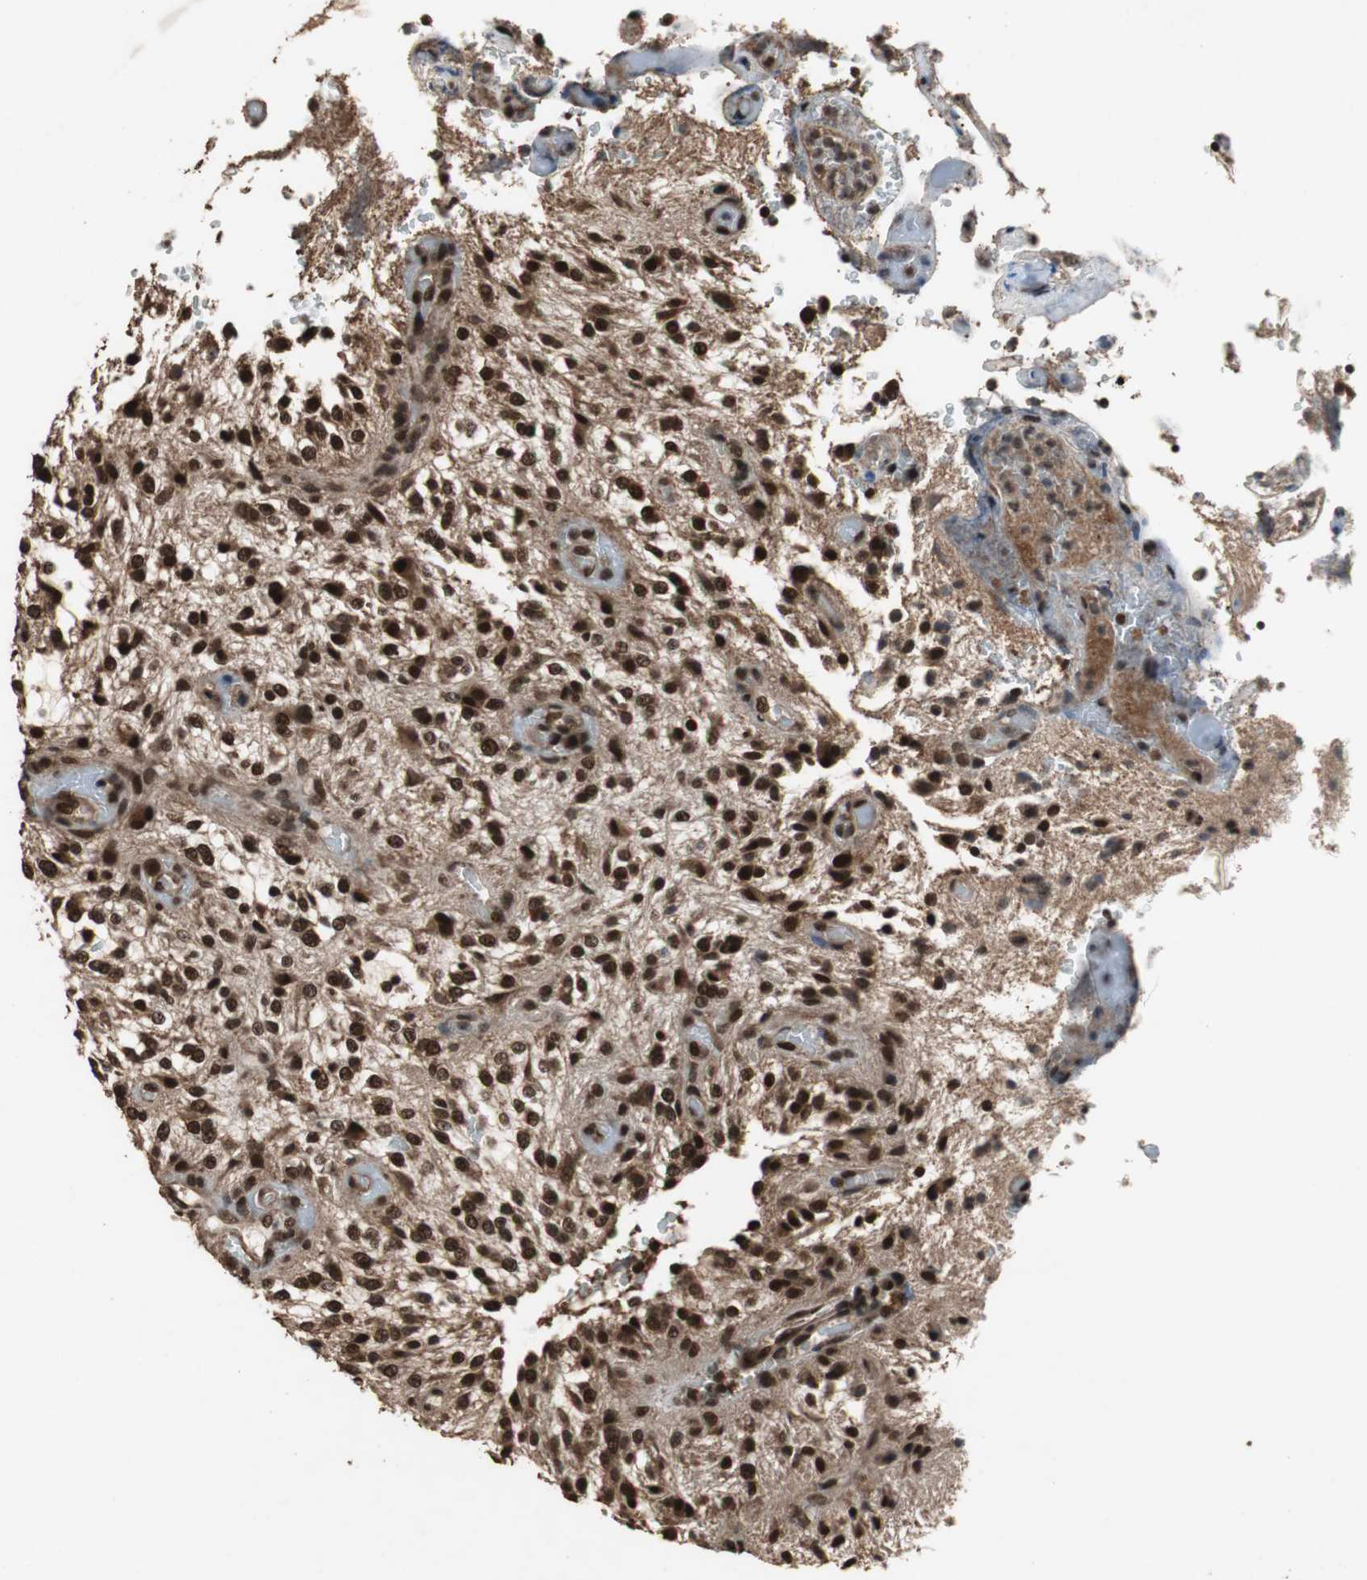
{"staining": {"intensity": "strong", "quantity": ">75%", "location": "cytoplasmic/membranous,nuclear"}, "tissue": "glioma", "cell_type": "Tumor cells", "image_type": "cancer", "snomed": [{"axis": "morphology", "description": "Glioma, malignant, NOS"}, {"axis": "topography", "description": "Cerebellum"}], "caption": "Immunohistochemistry (DAB) staining of malignant glioma reveals strong cytoplasmic/membranous and nuclear protein expression in approximately >75% of tumor cells.", "gene": "ZNF18", "patient": {"sex": "female", "age": 10}}